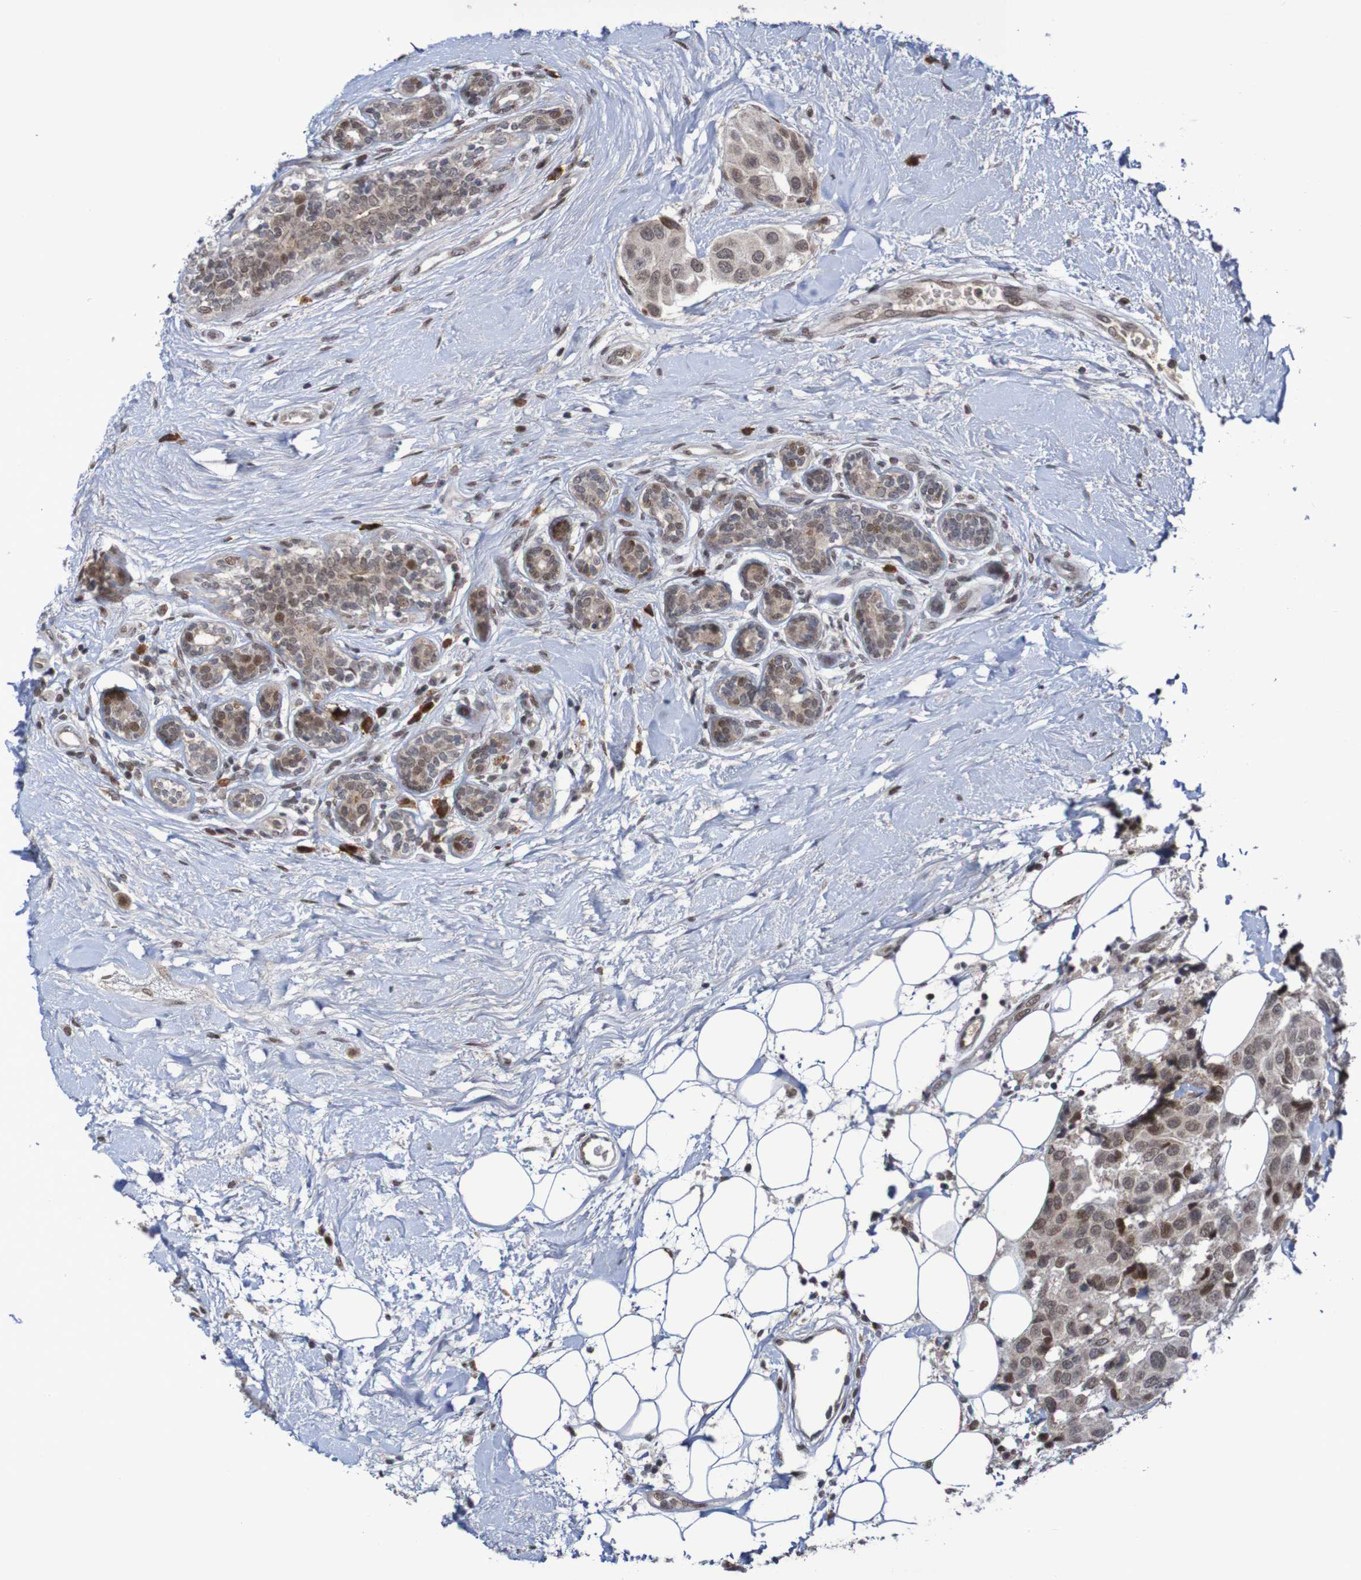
{"staining": {"intensity": "weak", "quantity": ">75%", "location": "cytoplasmic/membranous,nuclear"}, "tissue": "breast cancer", "cell_type": "Tumor cells", "image_type": "cancer", "snomed": [{"axis": "morphology", "description": "Normal tissue, NOS"}, {"axis": "morphology", "description": "Duct carcinoma"}, {"axis": "topography", "description": "Breast"}], "caption": "A photomicrograph showing weak cytoplasmic/membranous and nuclear staining in approximately >75% of tumor cells in breast cancer, as visualized by brown immunohistochemical staining.", "gene": "ITLN1", "patient": {"sex": "female", "age": 39}}